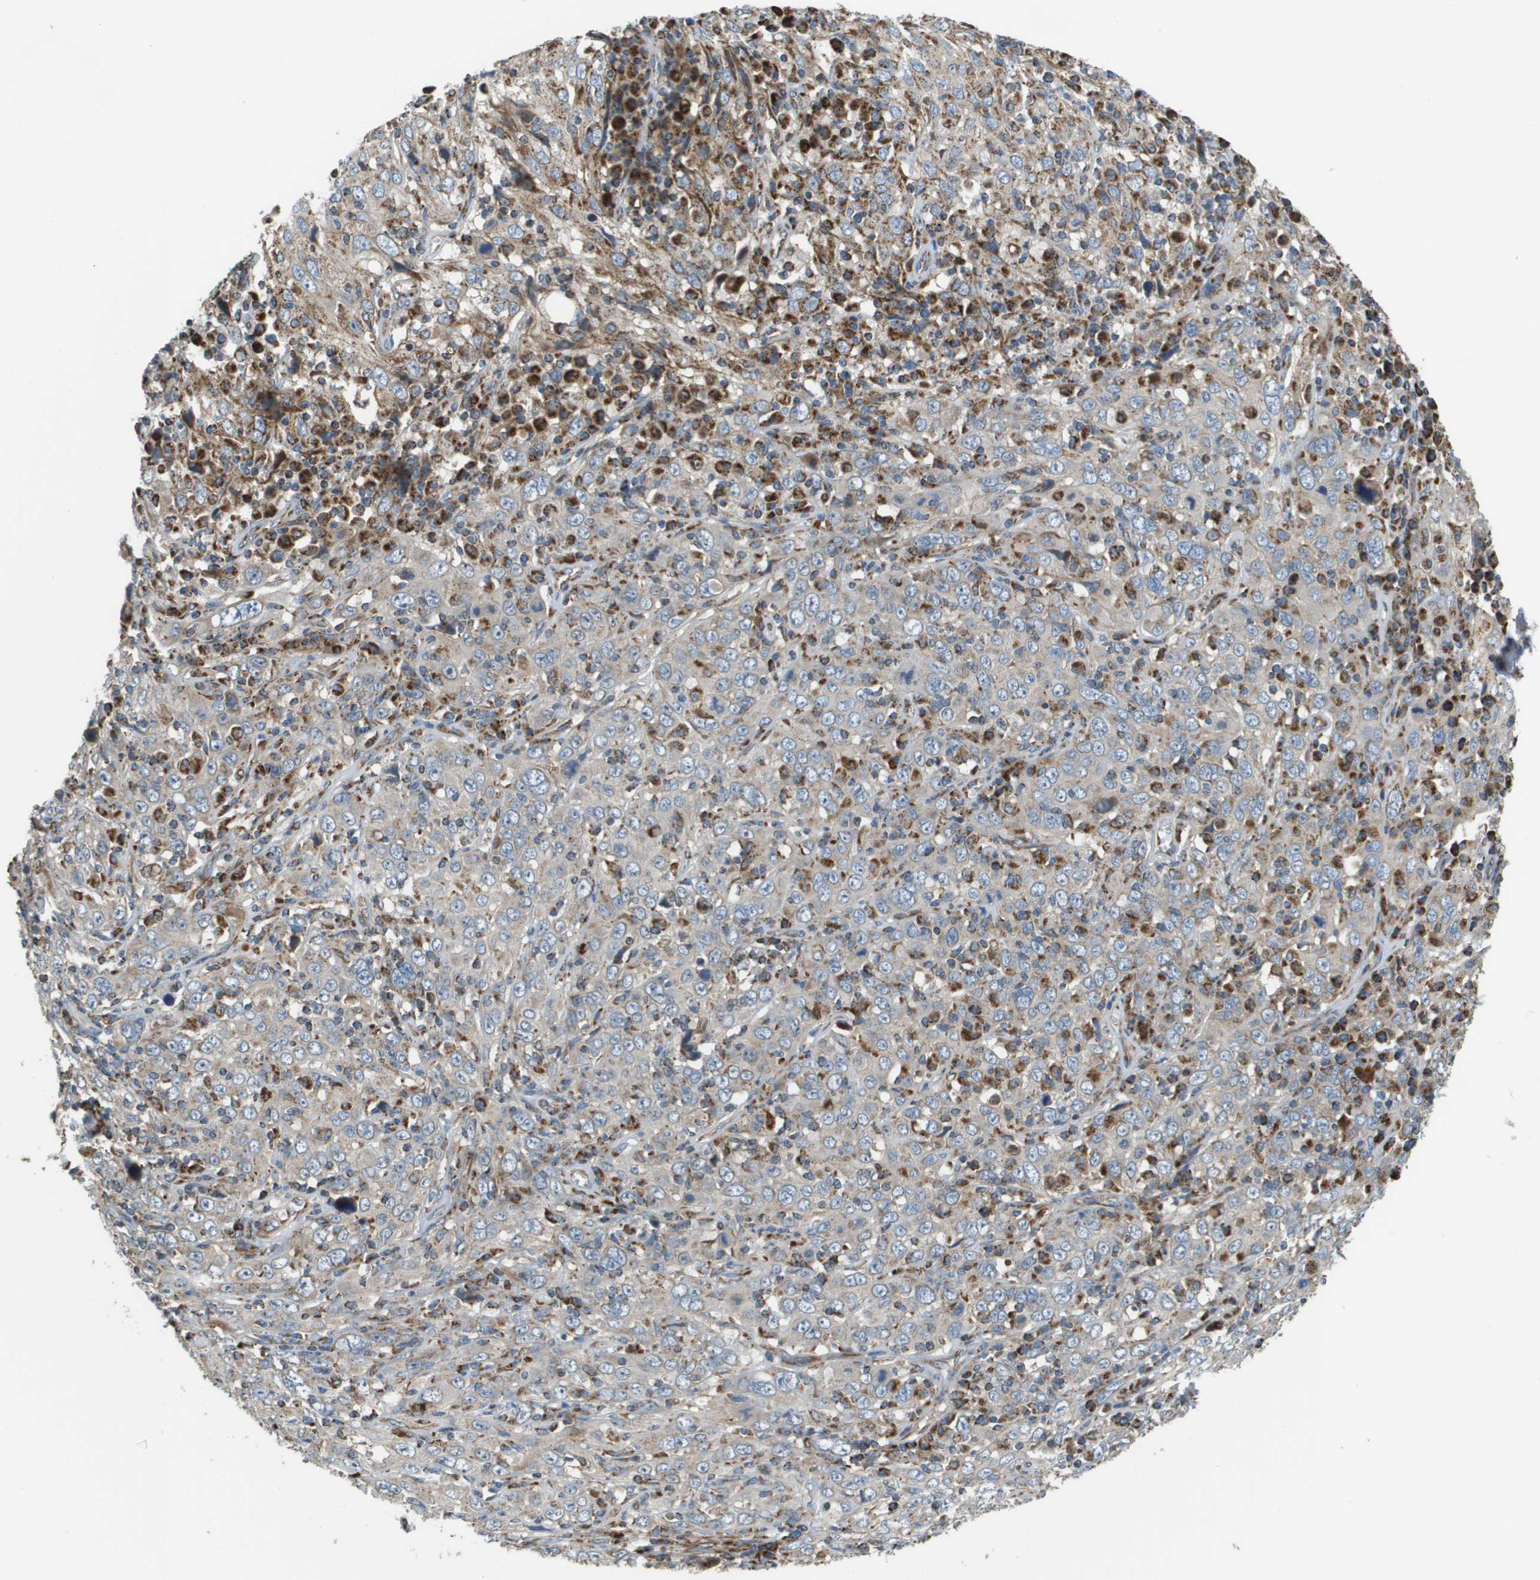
{"staining": {"intensity": "negative", "quantity": "none", "location": "none"}, "tissue": "cervical cancer", "cell_type": "Tumor cells", "image_type": "cancer", "snomed": [{"axis": "morphology", "description": "Squamous cell carcinoma, NOS"}, {"axis": "topography", "description": "Cervix"}], "caption": "A high-resolution photomicrograph shows immunohistochemistry staining of squamous cell carcinoma (cervical), which demonstrates no significant positivity in tumor cells.", "gene": "NRK", "patient": {"sex": "female", "age": 46}}